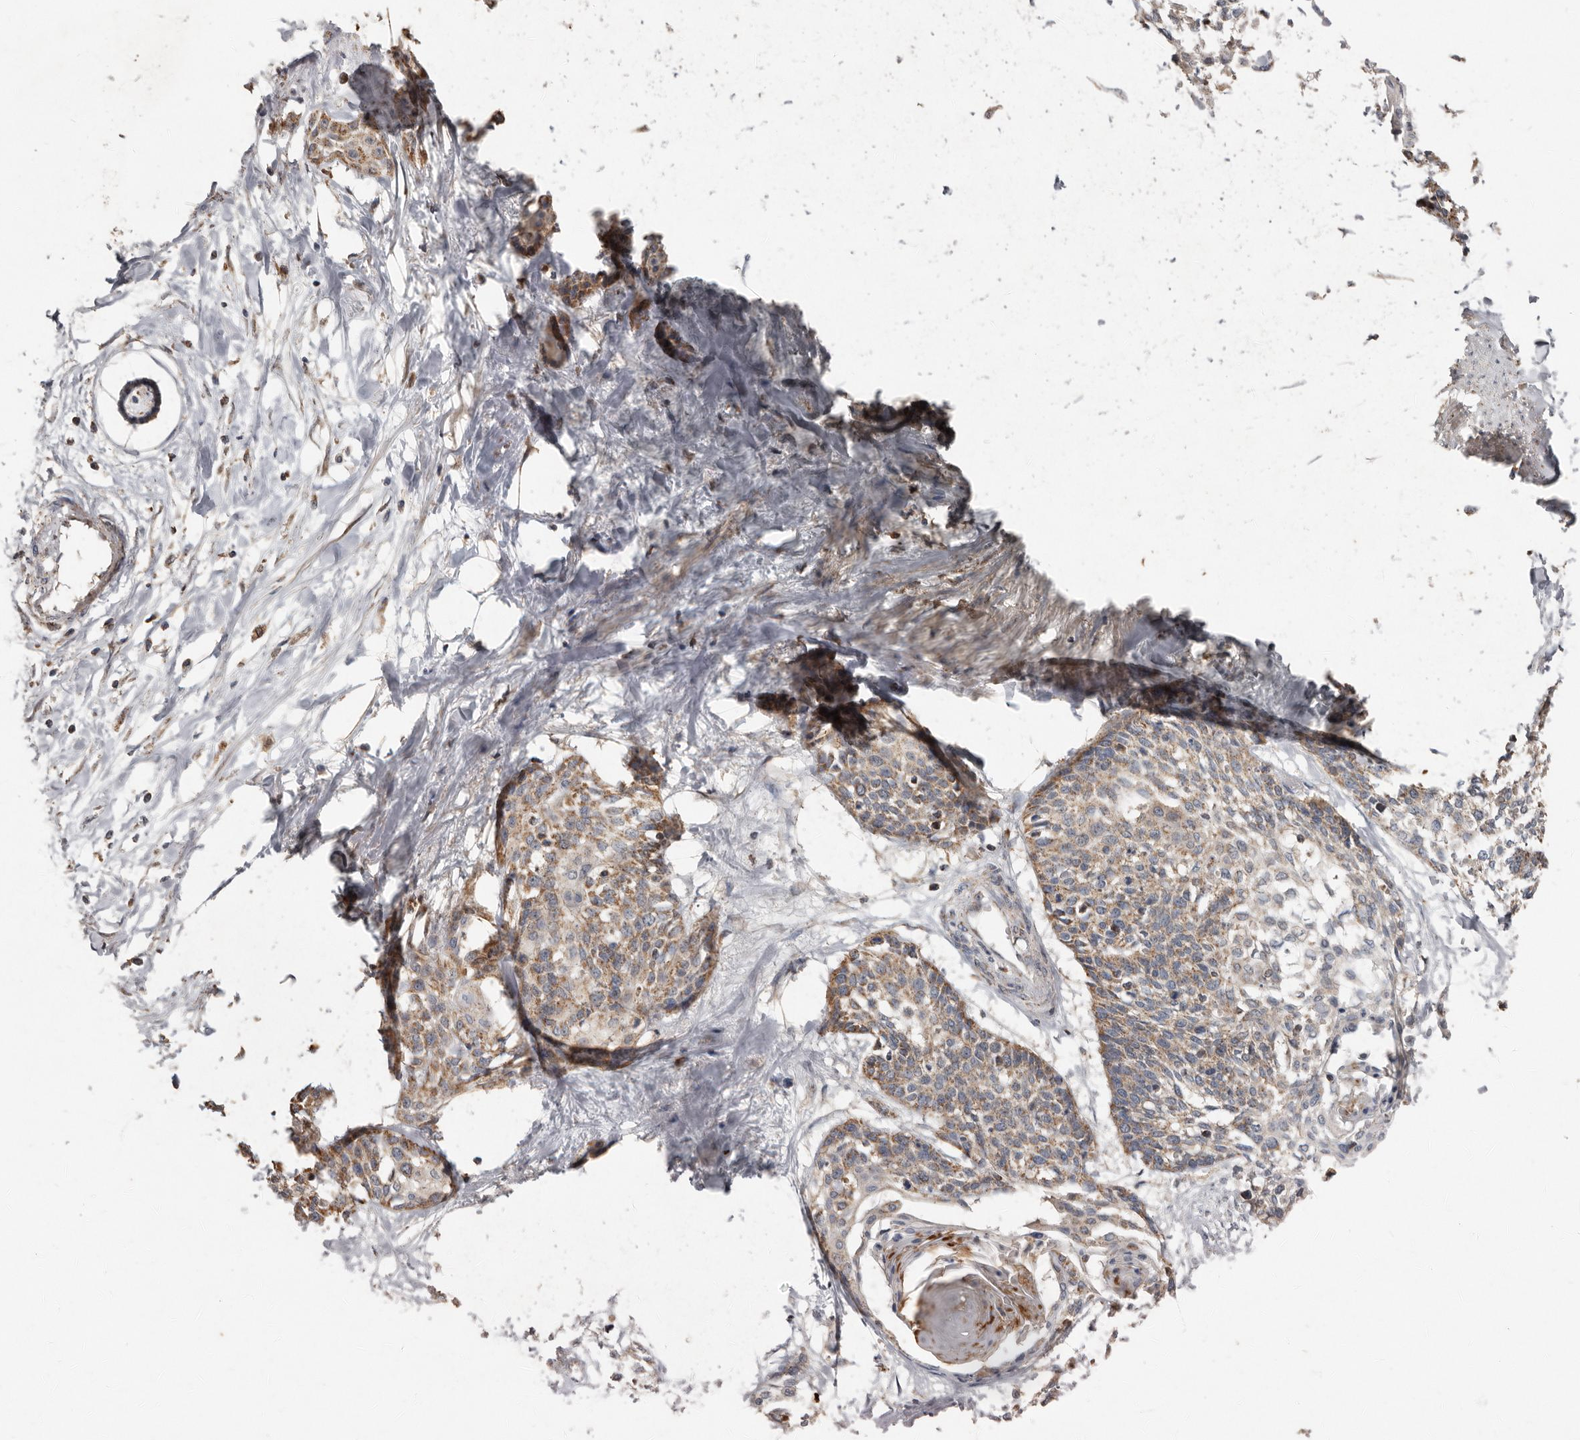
{"staining": {"intensity": "moderate", "quantity": "25%-75%", "location": "cytoplasmic/membranous"}, "tissue": "cervical cancer", "cell_type": "Tumor cells", "image_type": "cancer", "snomed": [{"axis": "morphology", "description": "Squamous cell carcinoma, NOS"}, {"axis": "topography", "description": "Cervix"}], "caption": "Cervical cancer stained with DAB IHC demonstrates medium levels of moderate cytoplasmic/membranous positivity in approximately 25%-75% of tumor cells.", "gene": "KIF26B", "patient": {"sex": "female", "age": 57}}